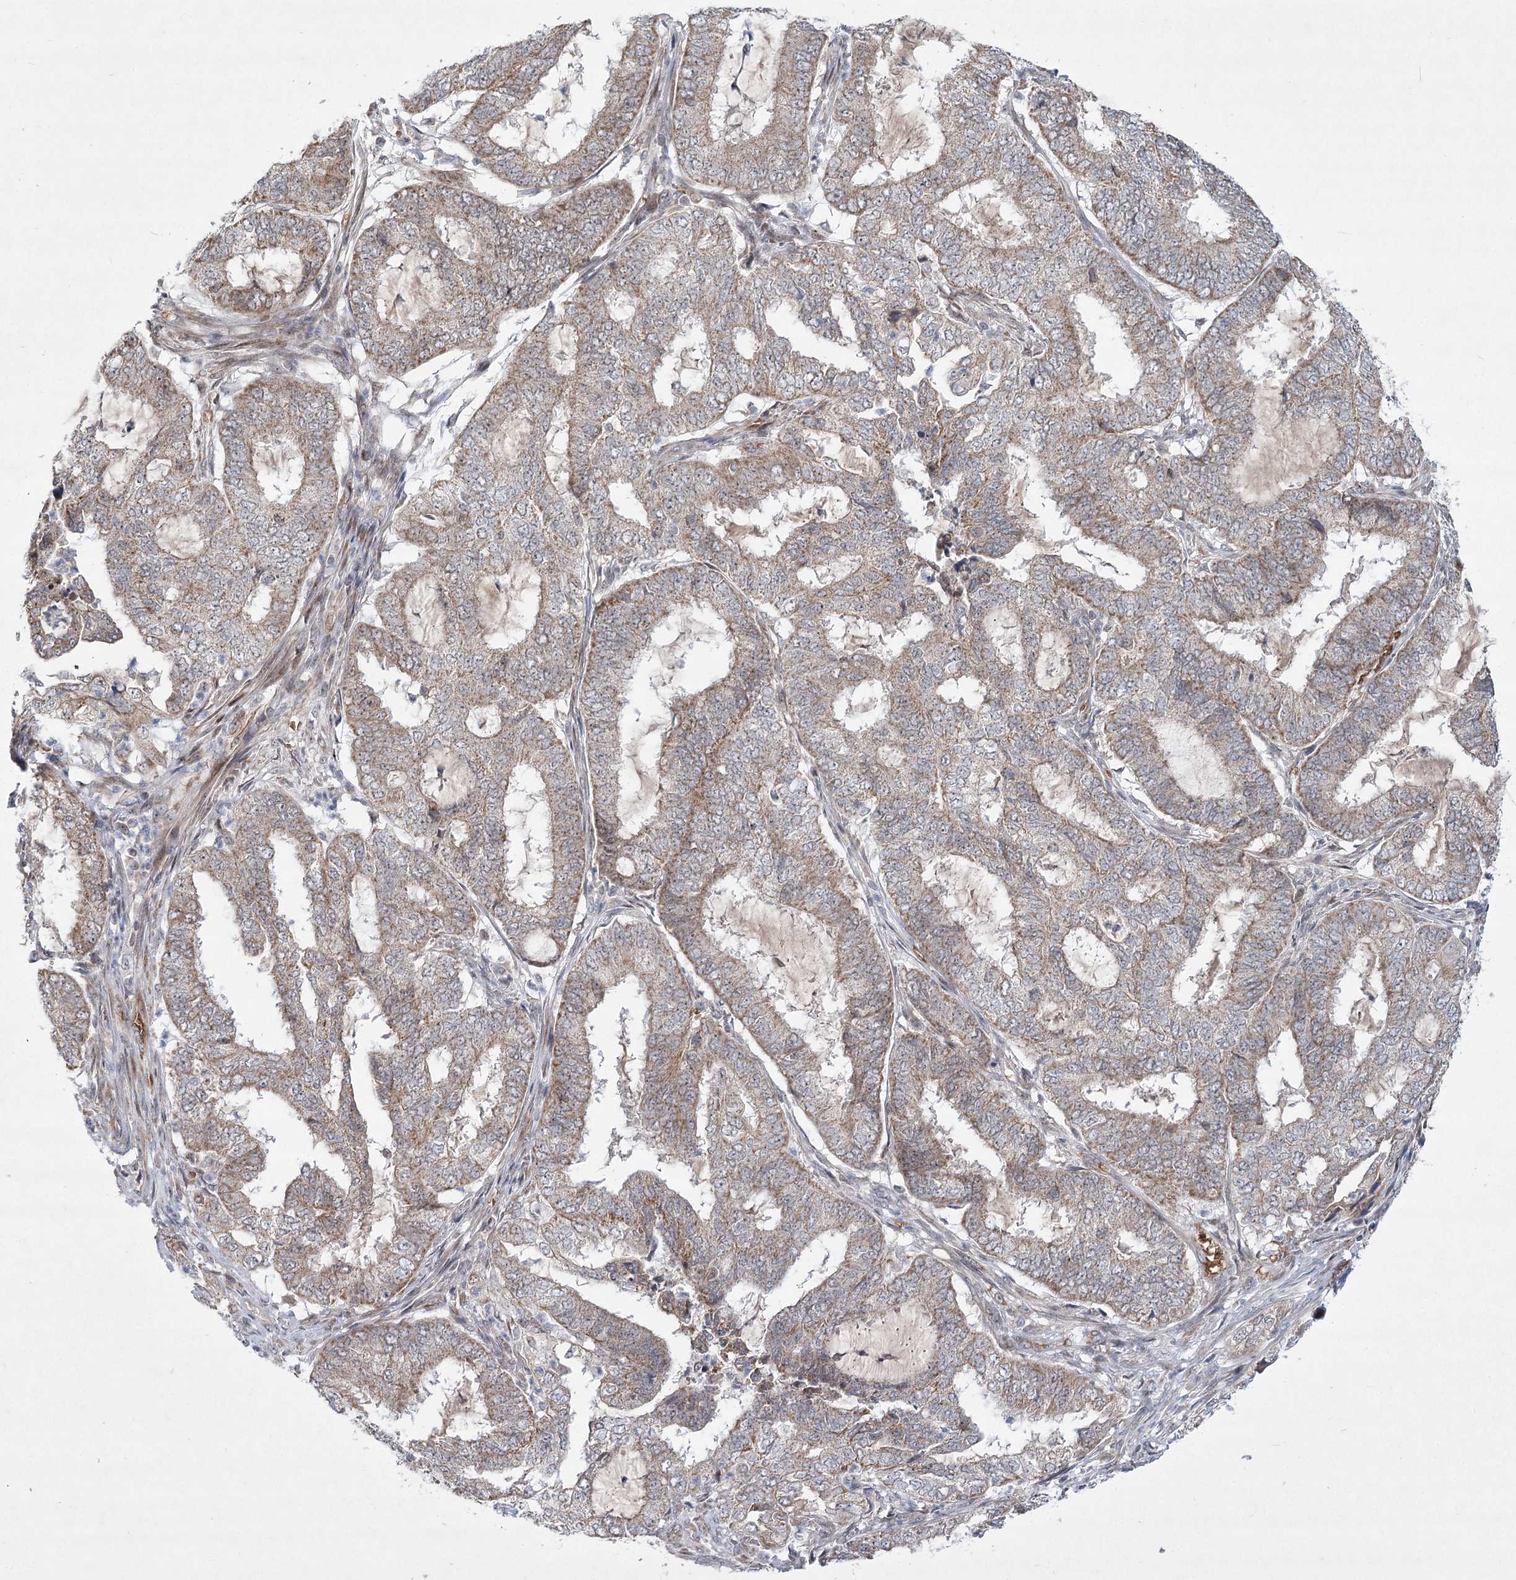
{"staining": {"intensity": "weak", "quantity": ">75%", "location": "cytoplasmic/membranous"}, "tissue": "endometrial cancer", "cell_type": "Tumor cells", "image_type": "cancer", "snomed": [{"axis": "morphology", "description": "Adenocarcinoma, NOS"}, {"axis": "topography", "description": "Endometrium"}], "caption": "Endometrial cancer (adenocarcinoma) was stained to show a protein in brown. There is low levels of weak cytoplasmic/membranous expression in about >75% of tumor cells.", "gene": "NSMCE4A", "patient": {"sex": "female", "age": 51}}